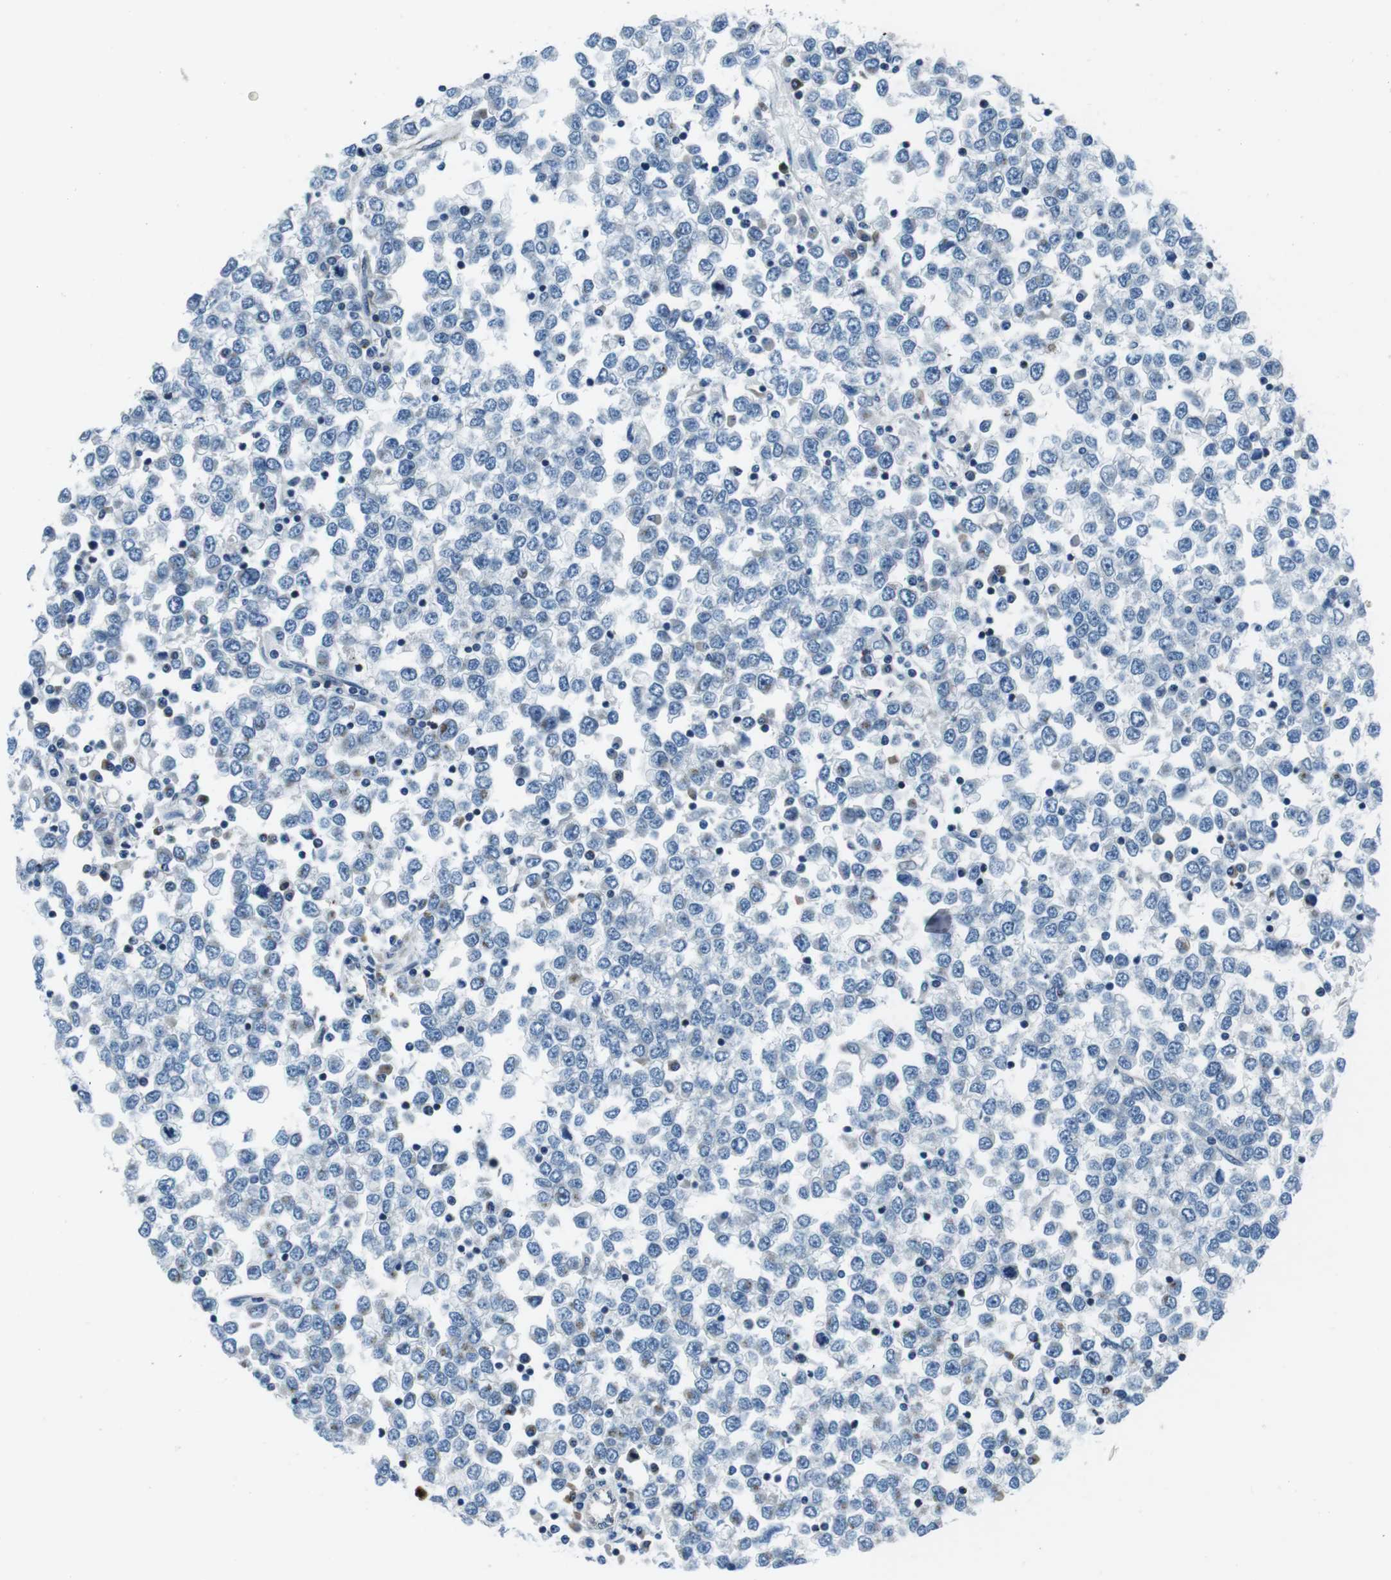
{"staining": {"intensity": "negative", "quantity": "none", "location": "none"}, "tissue": "testis cancer", "cell_type": "Tumor cells", "image_type": "cancer", "snomed": [{"axis": "morphology", "description": "Seminoma, NOS"}, {"axis": "topography", "description": "Testis"}], "caption": "Immunohistochemical staining of testis cancer (seminoma) displays no significant expression in tumor cells. (Immunohistochemistry, brightfield microscopy, high magnification).", "gene": "NUCB2", "patient": {"sex": "male", "age": 65}}